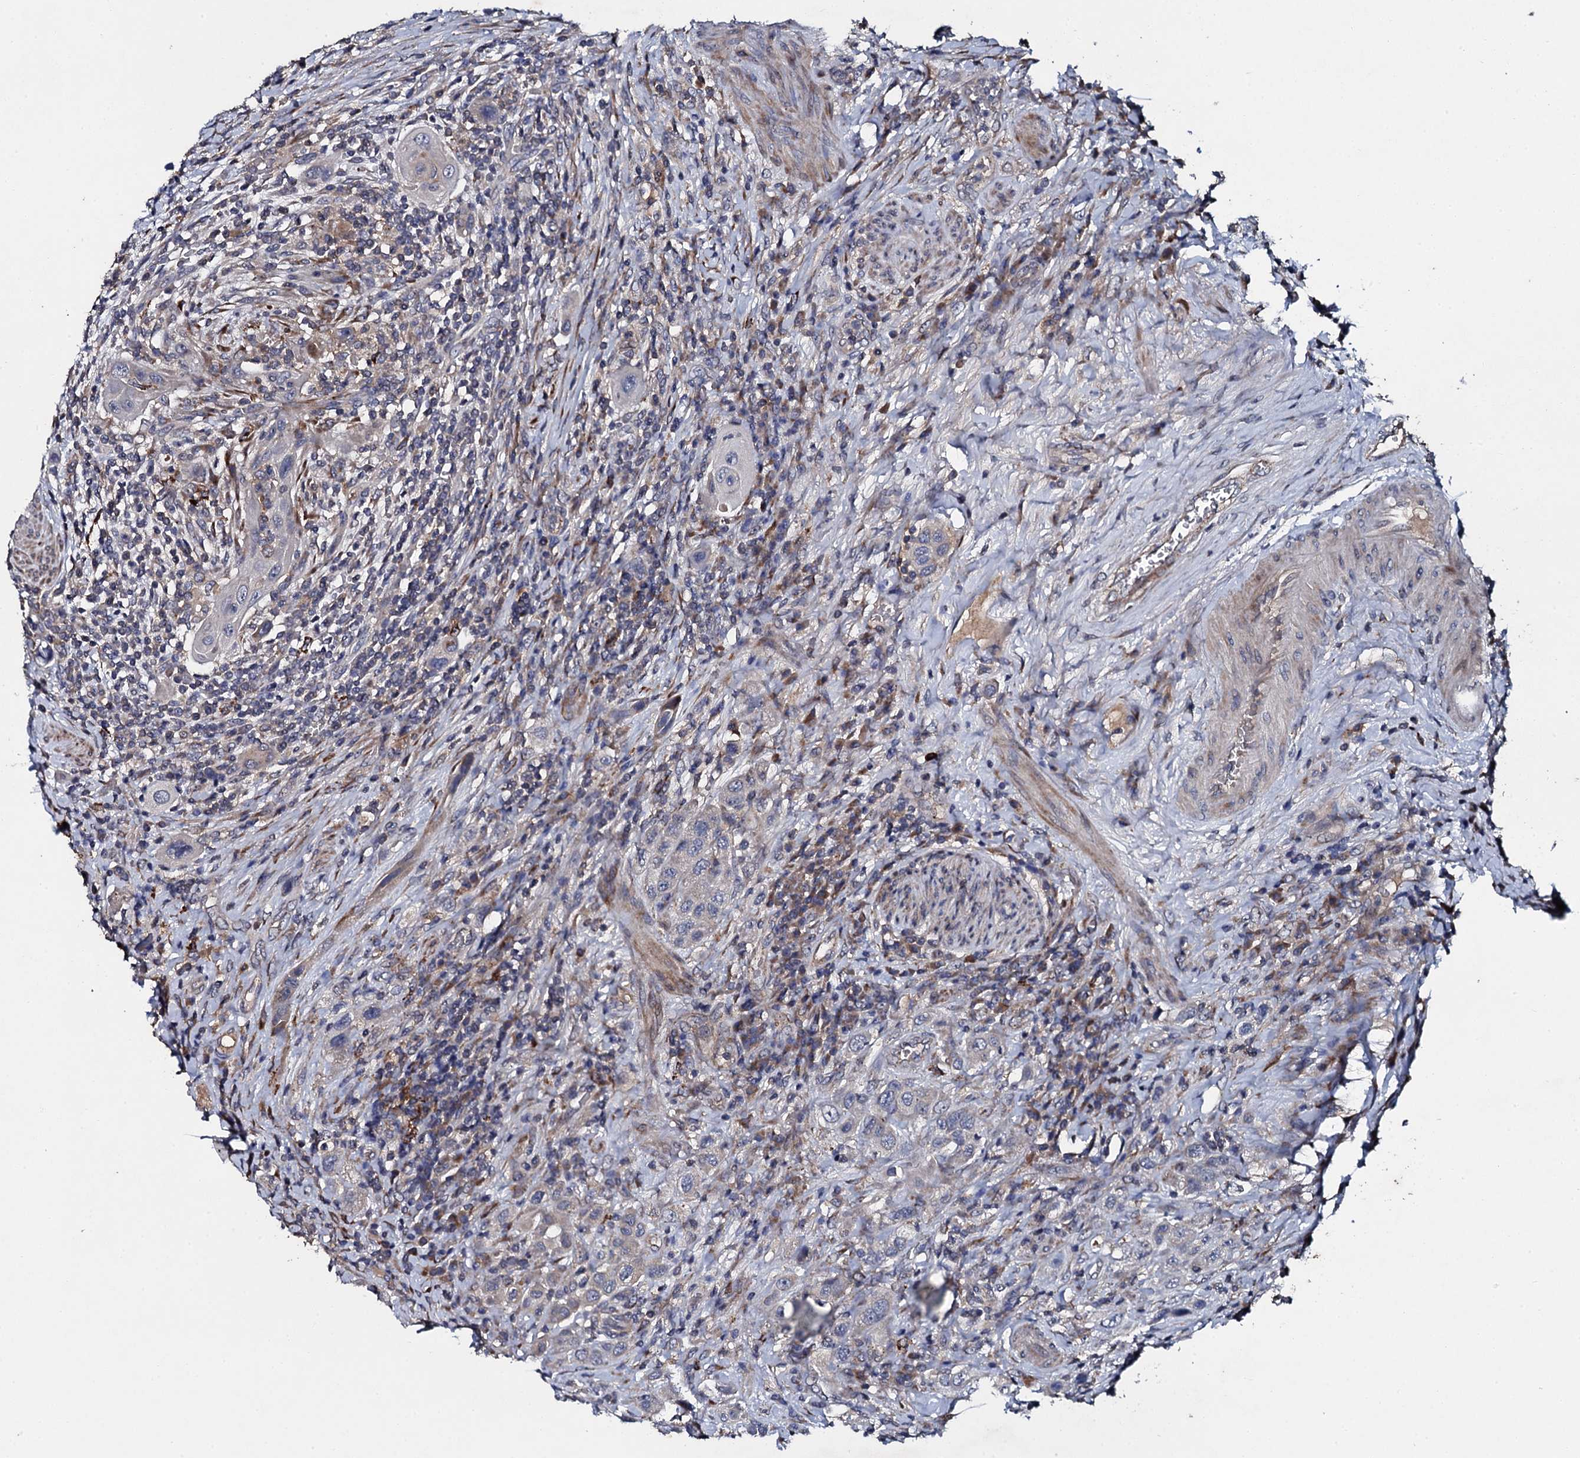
{"staining": {"intensity": "negative", "quantity": "none", "location": "none"}, "tissue": "urothelial cancer", "cell_type": "Tumor cells", "image_type": "cancer", "snomed": [{"axis": "morphology", "description": "Urothelial carcinoma, High grade"}, {"axis": "topography", "description": "Urinary bladder"}], "caption": "Immunohistochemistry (IHC) micrograph of neoplastic tissue: human high-grade urothelial carcinoma stained with DAB (3,3'-diaminobenzidine) displays no significant protein staining in tumor cells.", "gene": "LRRC28", "patient": {"sex": "male", "age": 50}}